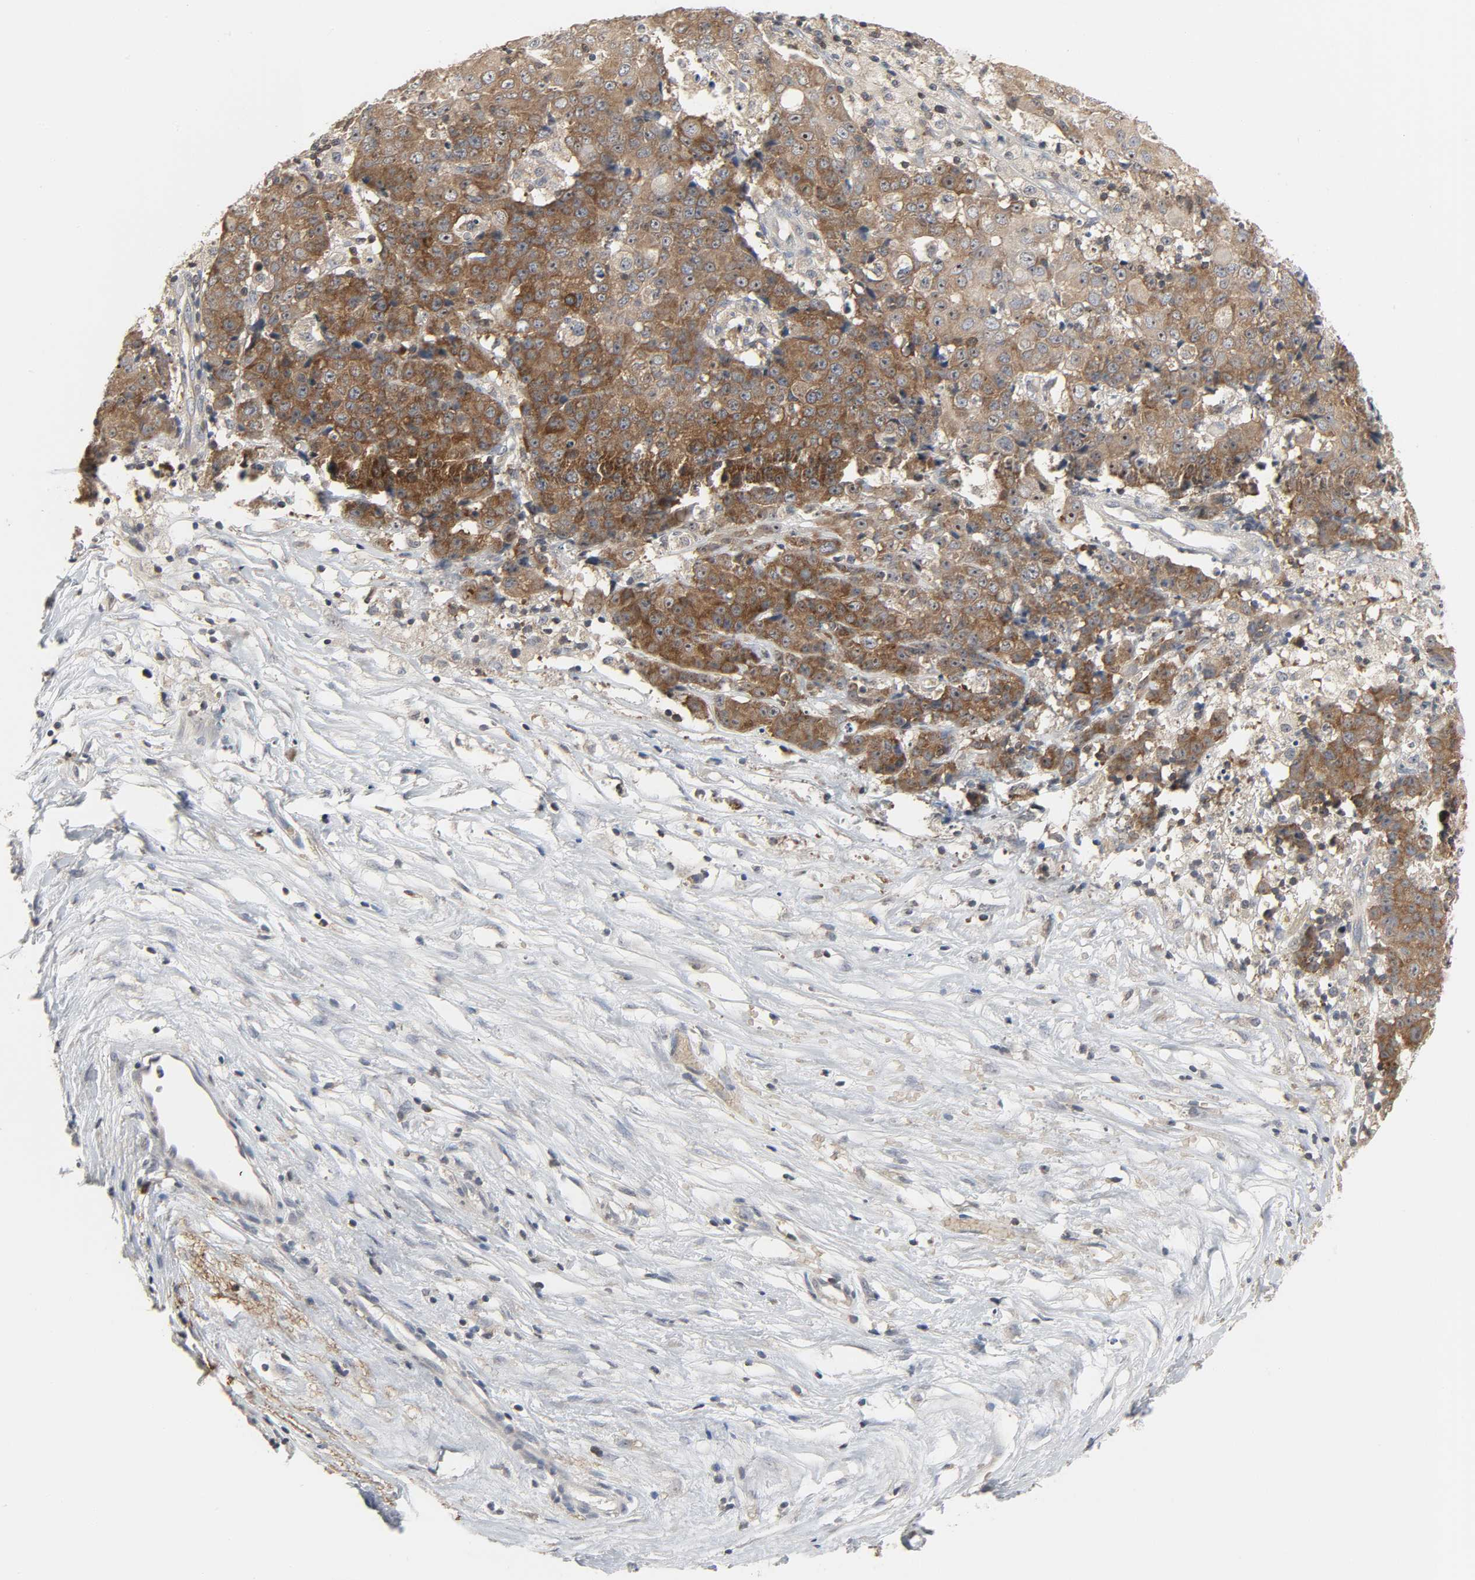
{"staining": {"intensity": "strong", "quantity": ">75%", "location": "cytoplasmic/membranous,nuclear"}, "tissue": "ovarian cancer", "cell_type": "Tumor cells", "image_type": "cancer", "snomed": [{"axis": "morphology", "description": "Carcinoma, endometroid"}, {"axis": "topography", "description": "Ovary"}], "caption": "The photomicrograph shows staining of ovarian cancer, revealing strong cytoplasmic/membranous and nuclear protein positivity (brown color) within tumor cells.", "gene": "PLEKHA2", "patient": {"sex": "female", "age": 42}}